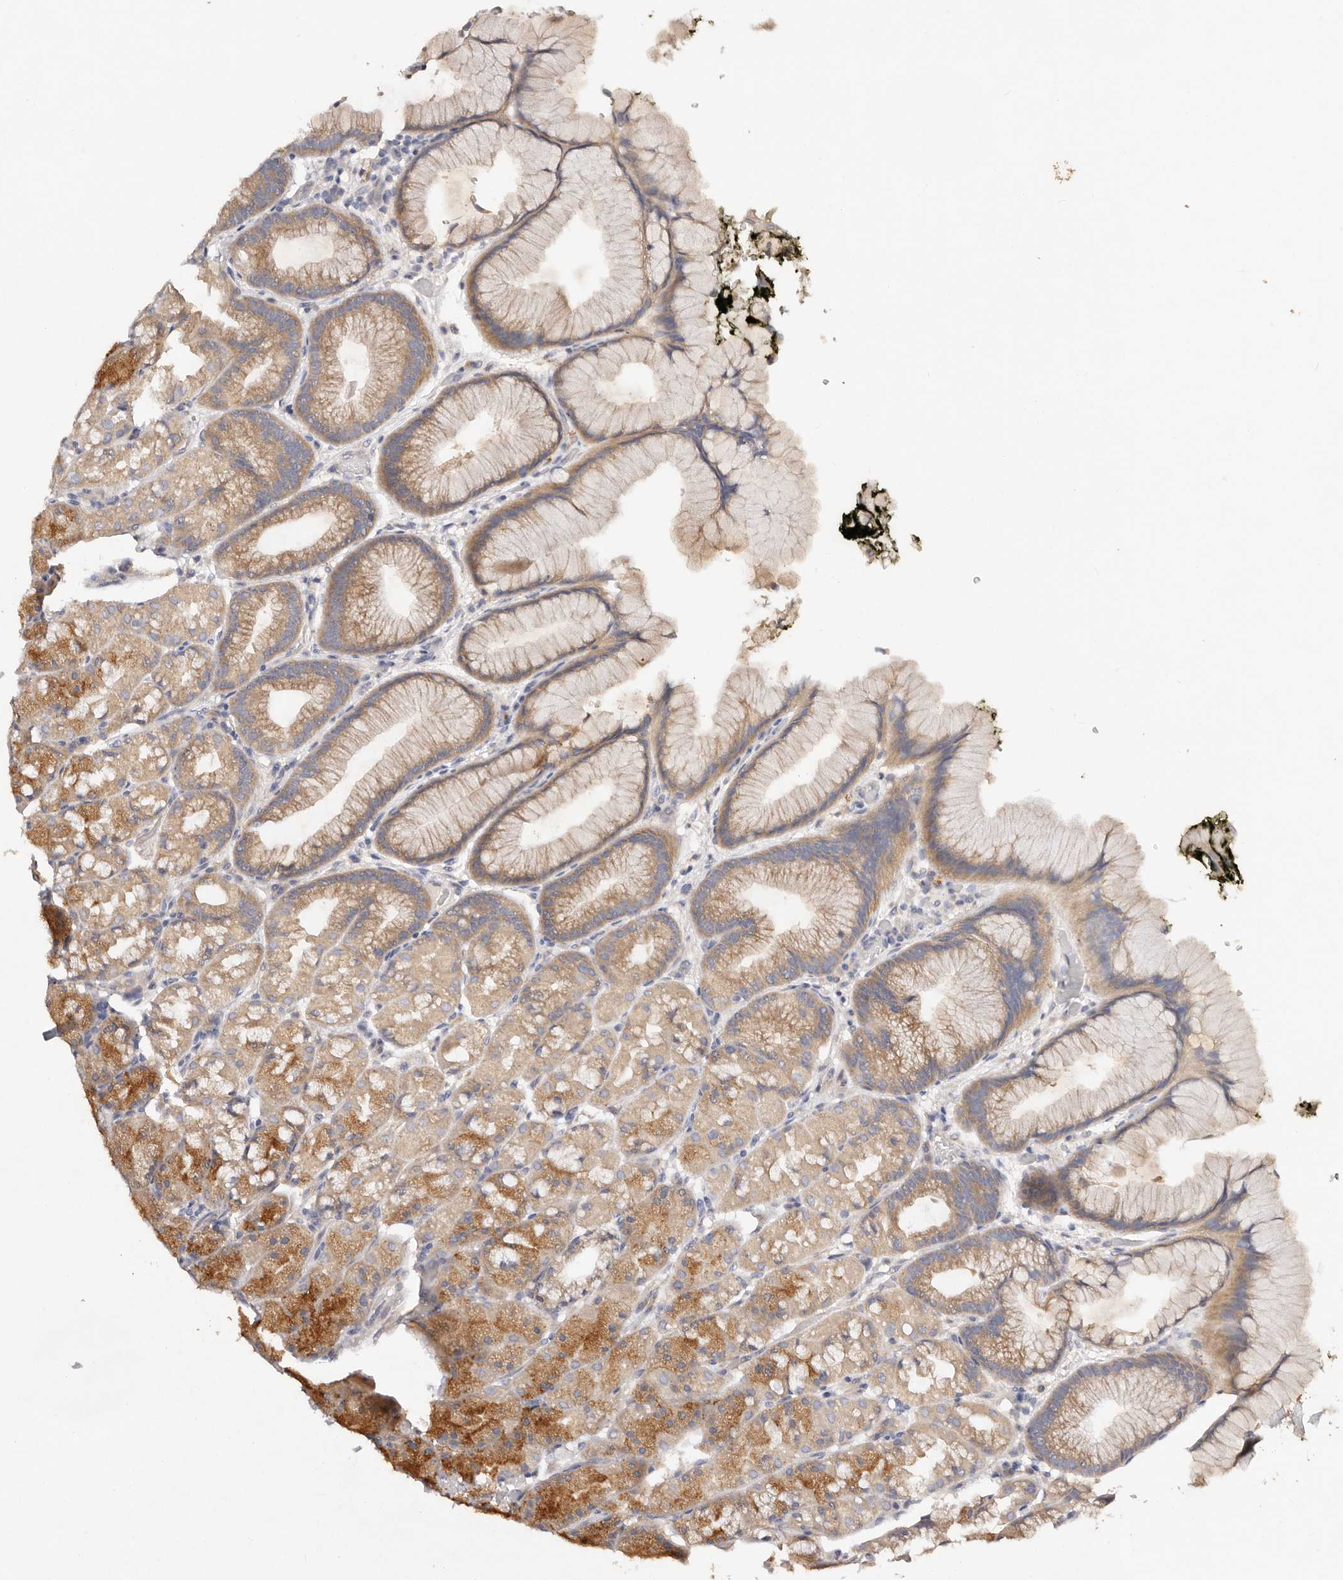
{"staining": {"intensity": "moderate", "quantity": ">75%", "location": "cytoplasmic/membranous"}, "tissue": "stomach", "cell_type": "Glandular cells", "image_type": "normal", "snomed": [{"axis": "morphology", "description": "Normal tissue, NOS"}, {"axis": "topography", "description": "Stomach, upper"}, {"axis": "topography", "description": "Stomach"}], "caption": "The immunohistochemical stain labels moderate cytoplasmic/membranous positivity in glandular cells of normal stomach.", "gene": "VIPAS39", "patient": {"sex": "male", "age": 48}}